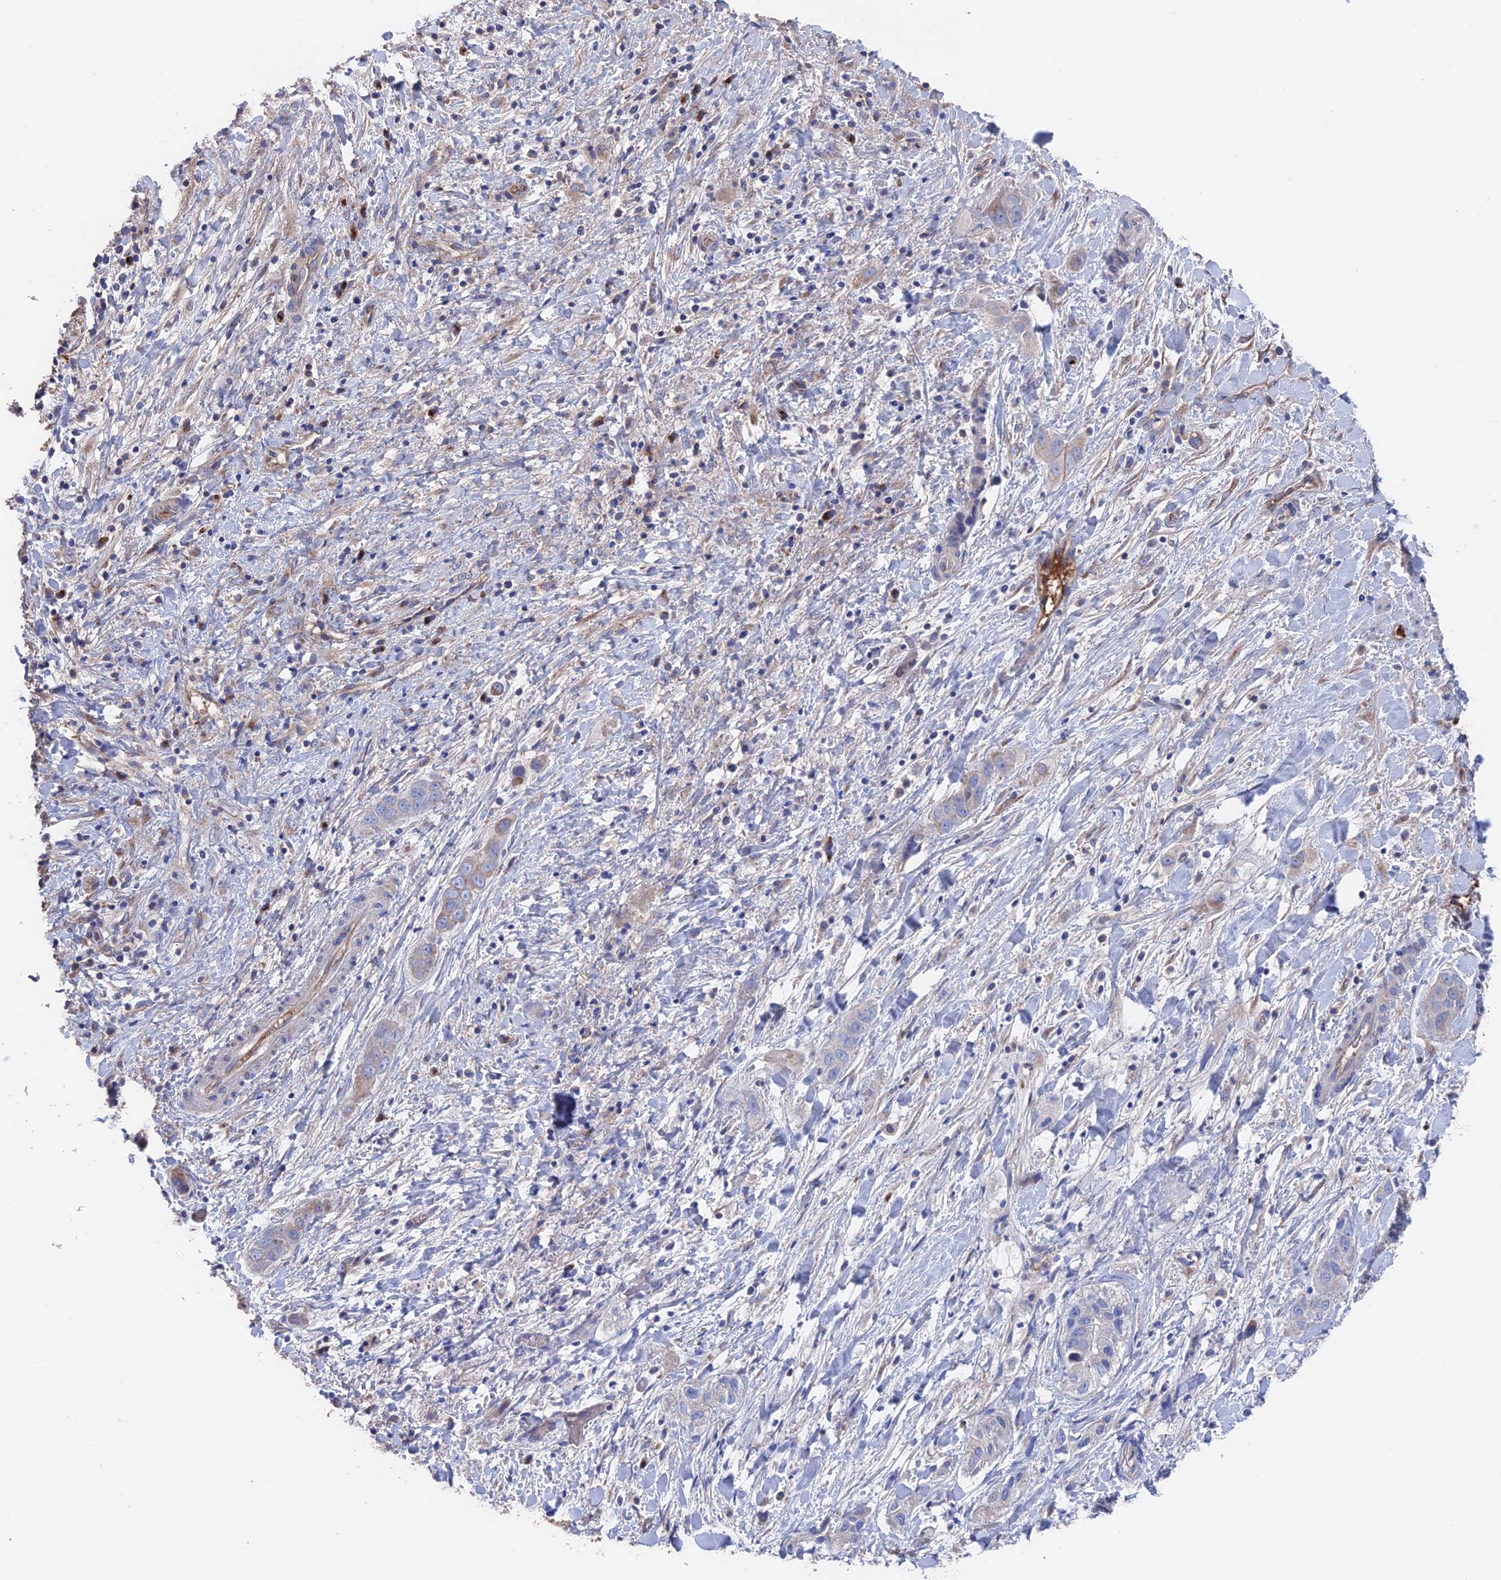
{"staining": {"intensity": "moderate", "quantity": "<25%", "location": "cytoplasmic/membranous"}, "tissue": "liver cancer", "cell_type": "Tumor cells", "image_type": "cancer", "snomed": [{"axis": "morphology", "description": "Cholangiocarcinoma"}, {"axis": "topography", "description": "Liver"}], "caption": "Moderate cytoplasmic/membranous positivity for a protein is seen in approximately <25% of tumor cells of liver cholangiocarcinoma using immunohistochemistry (IHC).", "gene": "HPF1", "patient": {"sex": "female", "age": 52}}